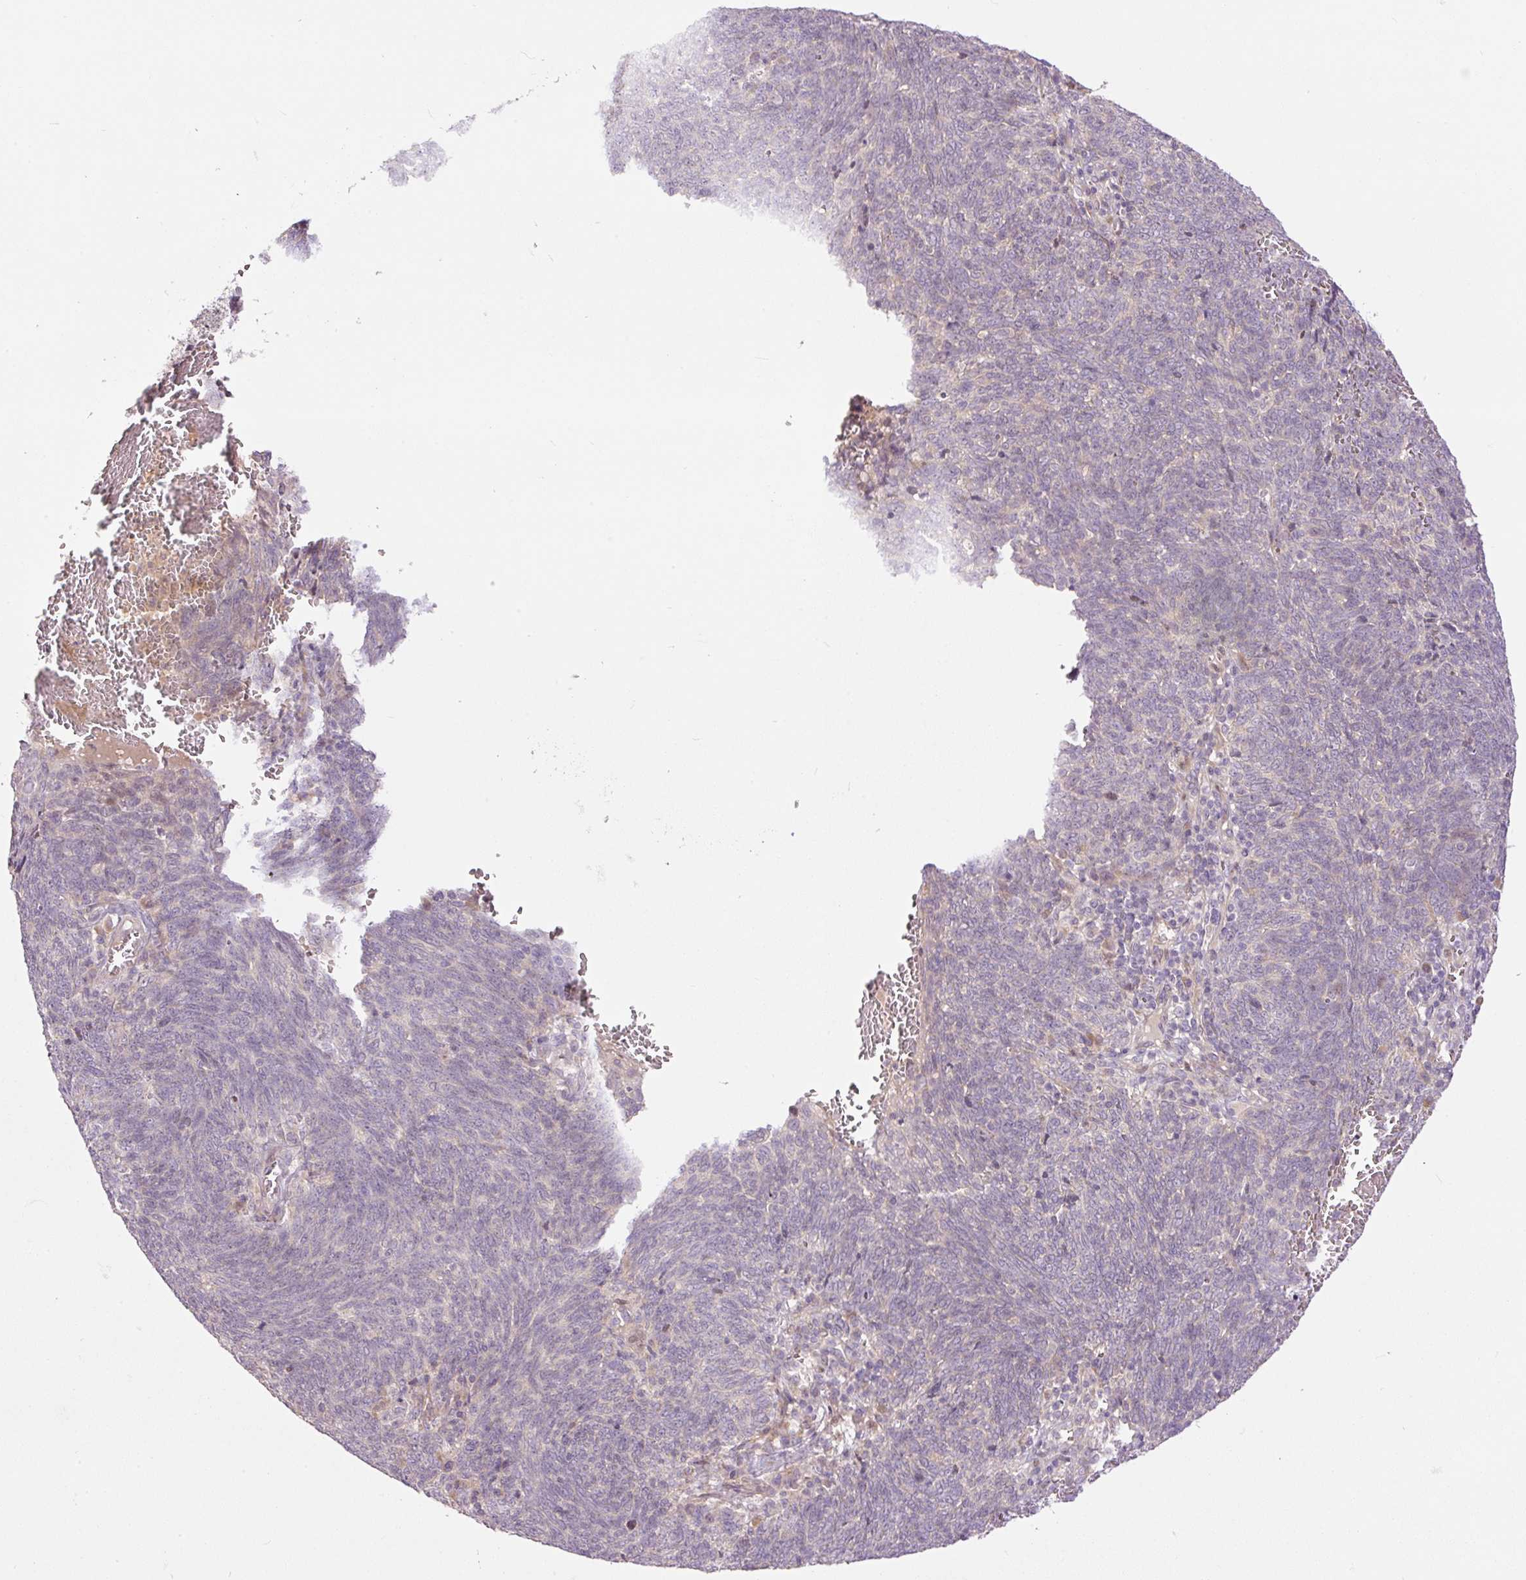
{"staining": {"intensity": "negative", "quantity": "none", "location": "none"}, "tissue": "lung cancer", "cell_type": "Tumor cells", "image_type": "cancer", "snomed": [{"axis": "morphology", "description": "Squamous cell carcinoma, NOS"}, {"axis": "topography", "description": "Lung"}], "caption": "Lung squamous cell carcinoma was stained to show a protein in brown. There is no significant positivity in tumor cells.", "gene": "SLC29A3", "patient": {"sex": "female", "age": 72}}